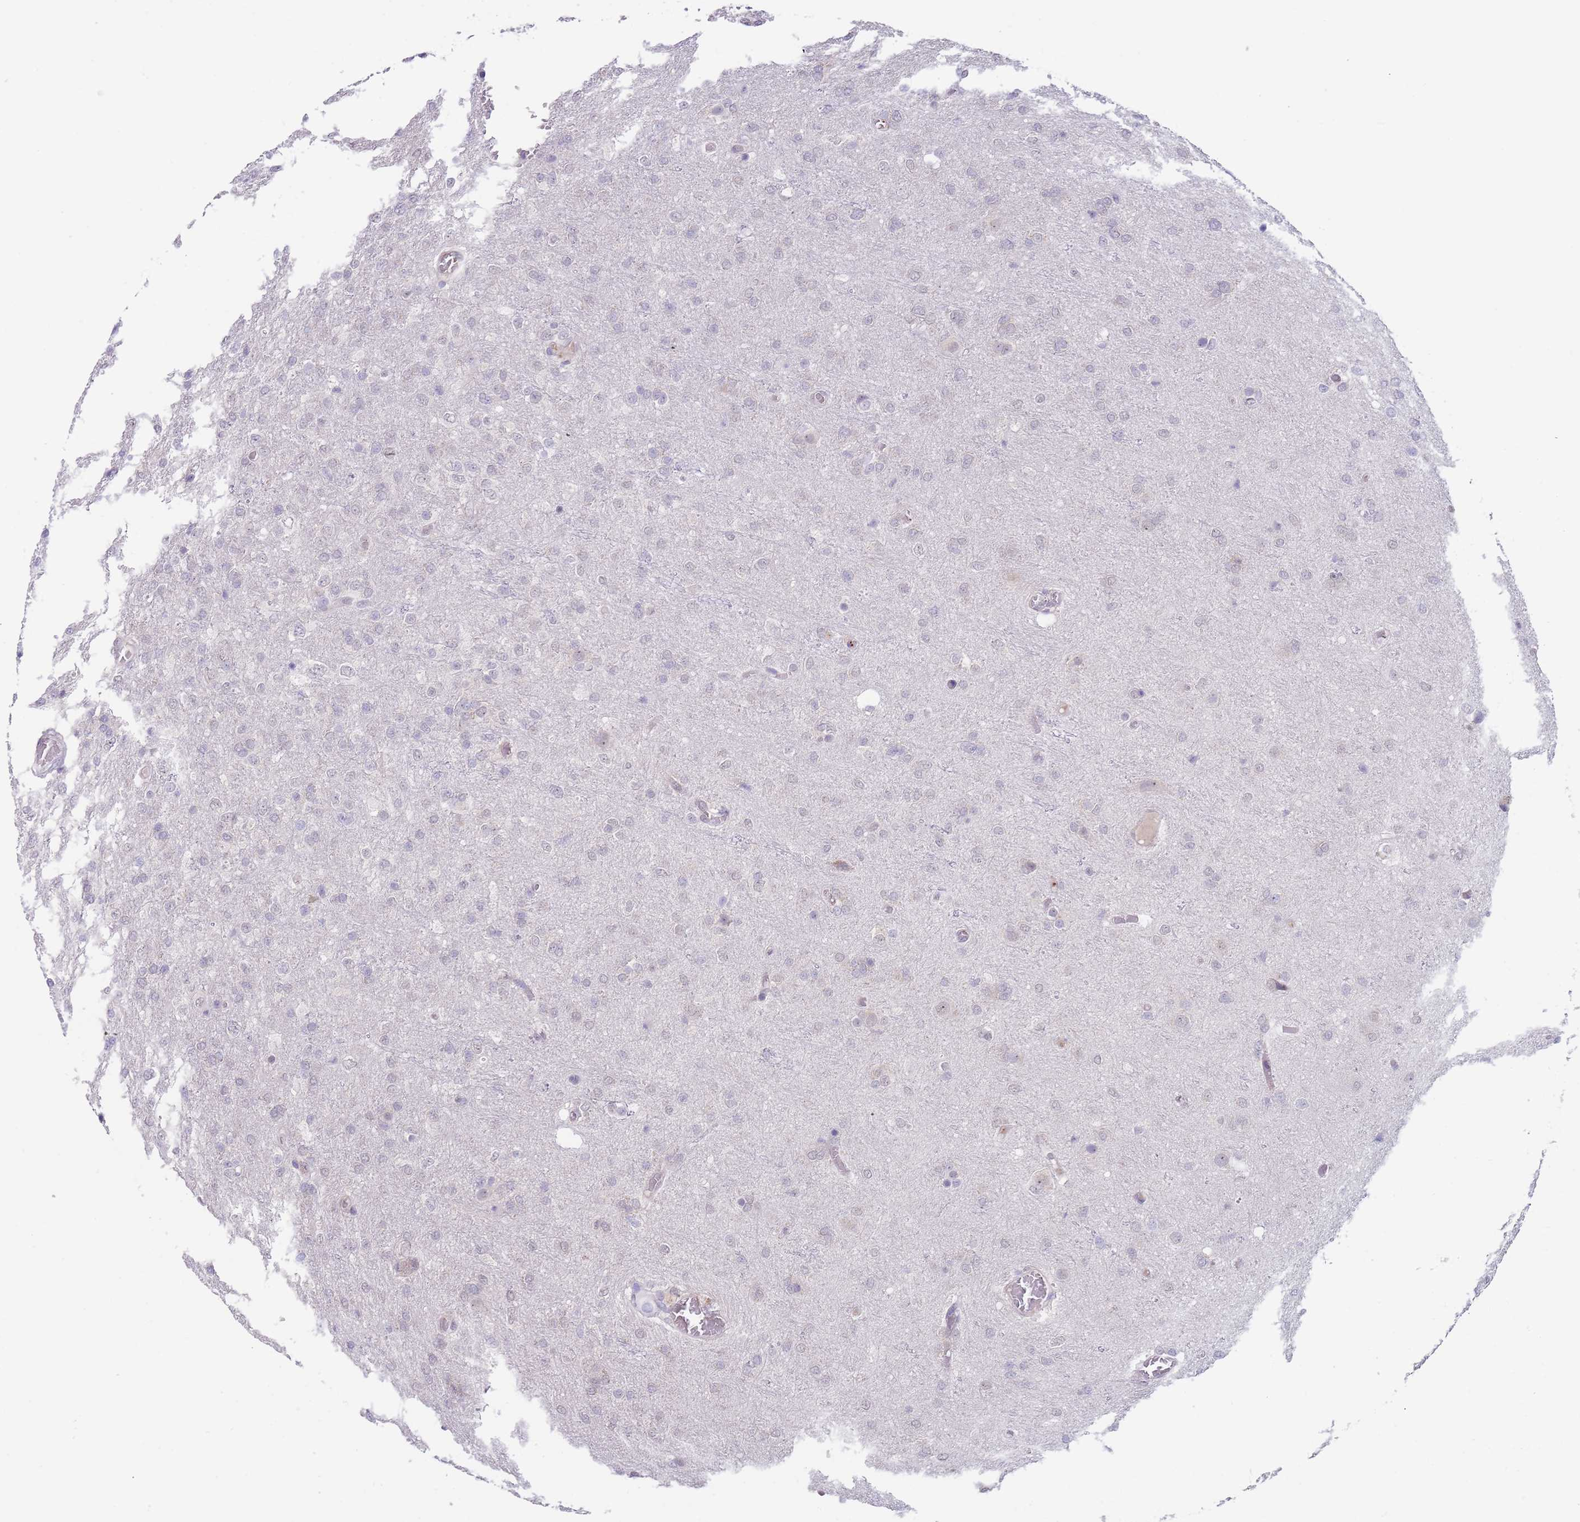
{"staining": {"intensity": "negative", "quantity": "none", "location": "none"}, "tissue": "glioma", "cell_type": "Tumor cells", "image_type": "cancer", "snomed": [{"axis": "morphology", "description": "Glioma, malignant, High grade"}, {"axis": "topography", "description": "Brain"}], "caption": "Immunohistochemistry of glioma shows no expression in tumor cells. Nuclei are stained in blue.", "gene": "TNRC6C", "patient": {"sex": "female", "age": 74}}